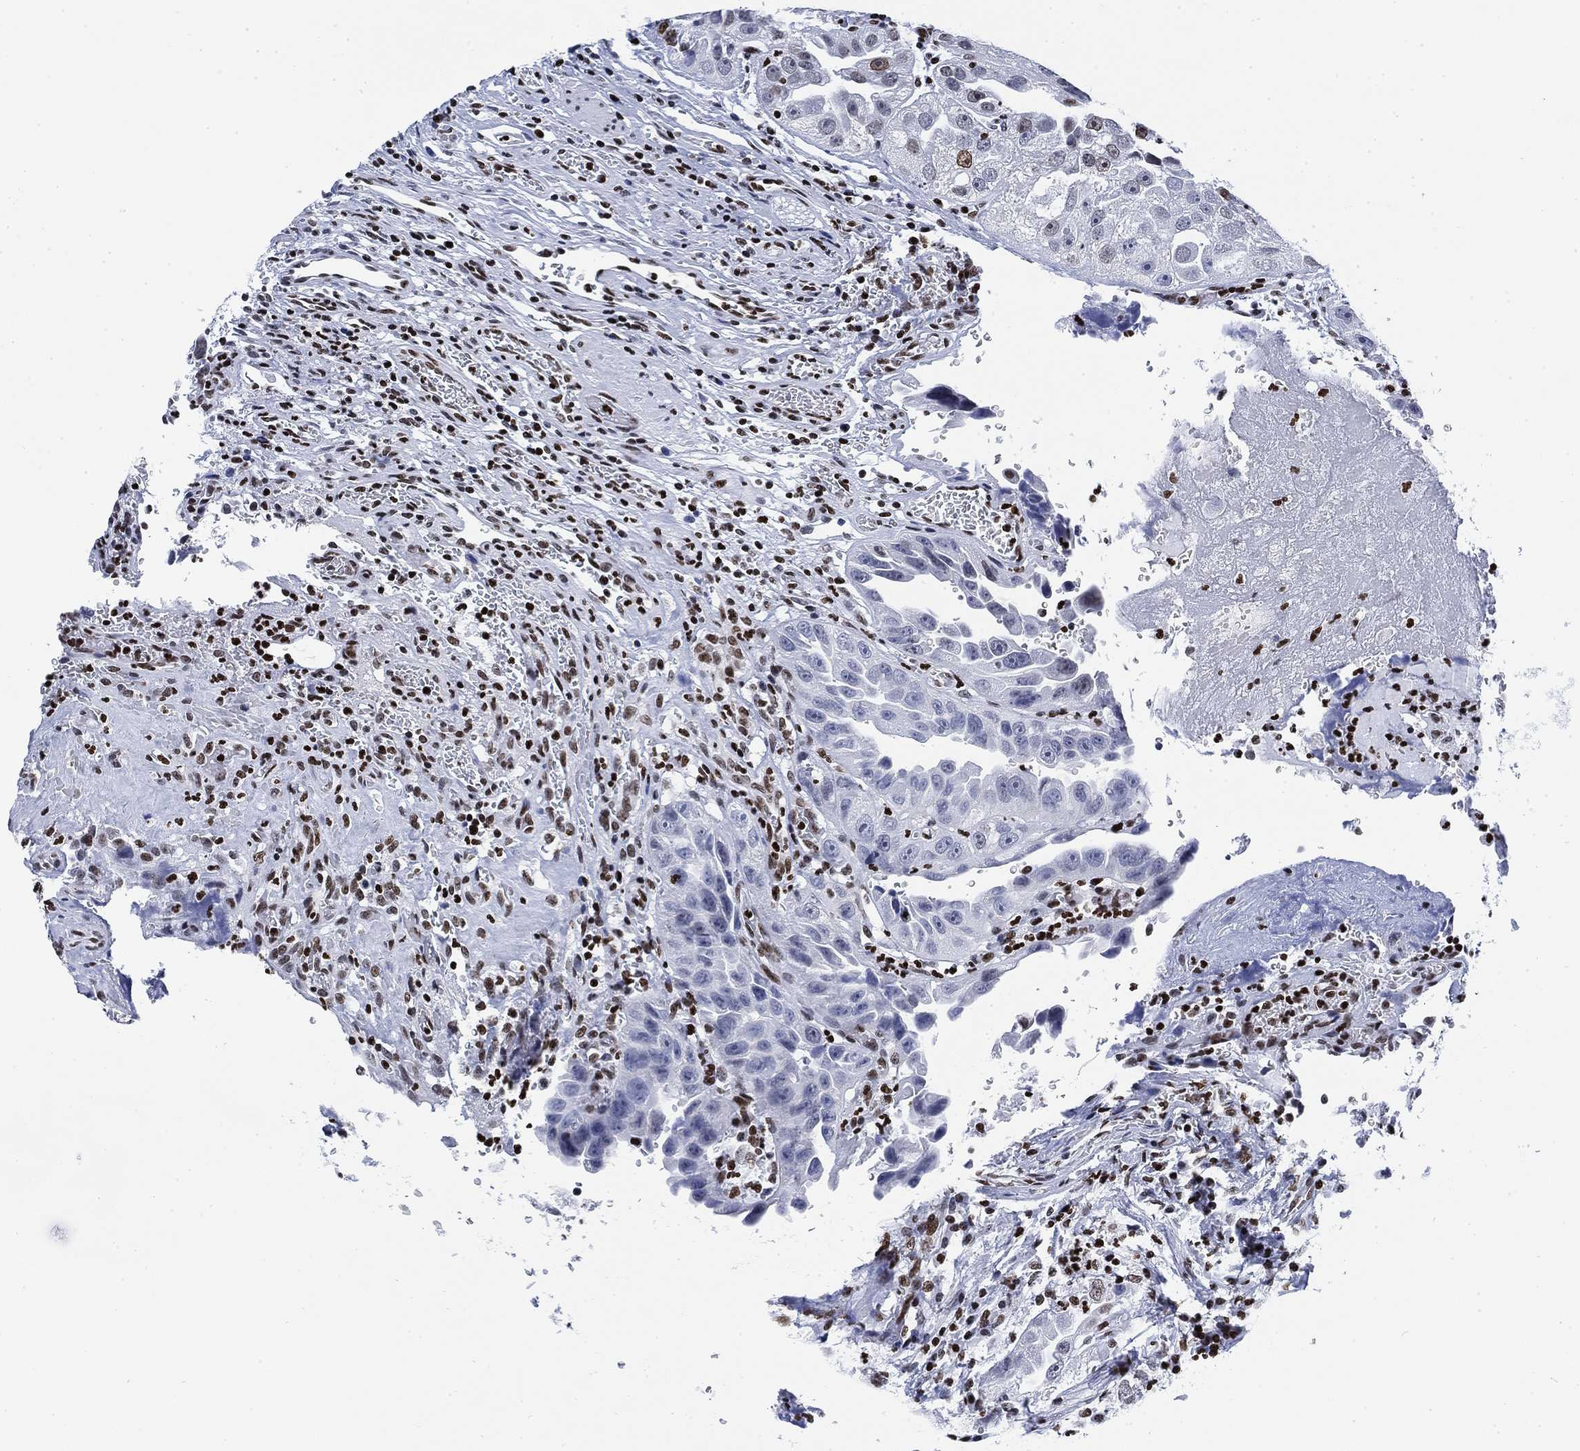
{"staining": {"intensity": "negative", "quantity": "none", "location": "none"}, "tissue": "urothelial cancer", "cell_type": "Tumor cells", "image_type": "cancer", "snomed": [{"axis": "morphology", "description": "Urothelial carcinoma, High grade"}, {"axis": "topography", "description": "Urinary bladder"}], "caption": "The immunohistochemistry photomicrograph has no significant positivity in tumor cells of urothelial cancer tissue. (Brightfield microscopy of DAB (3,3'-diaminobenzidine) immunohistochemistry (IHC) at high magnification).", "gene": "H1-10", "patient": {"sex": "female", "age": 41}}